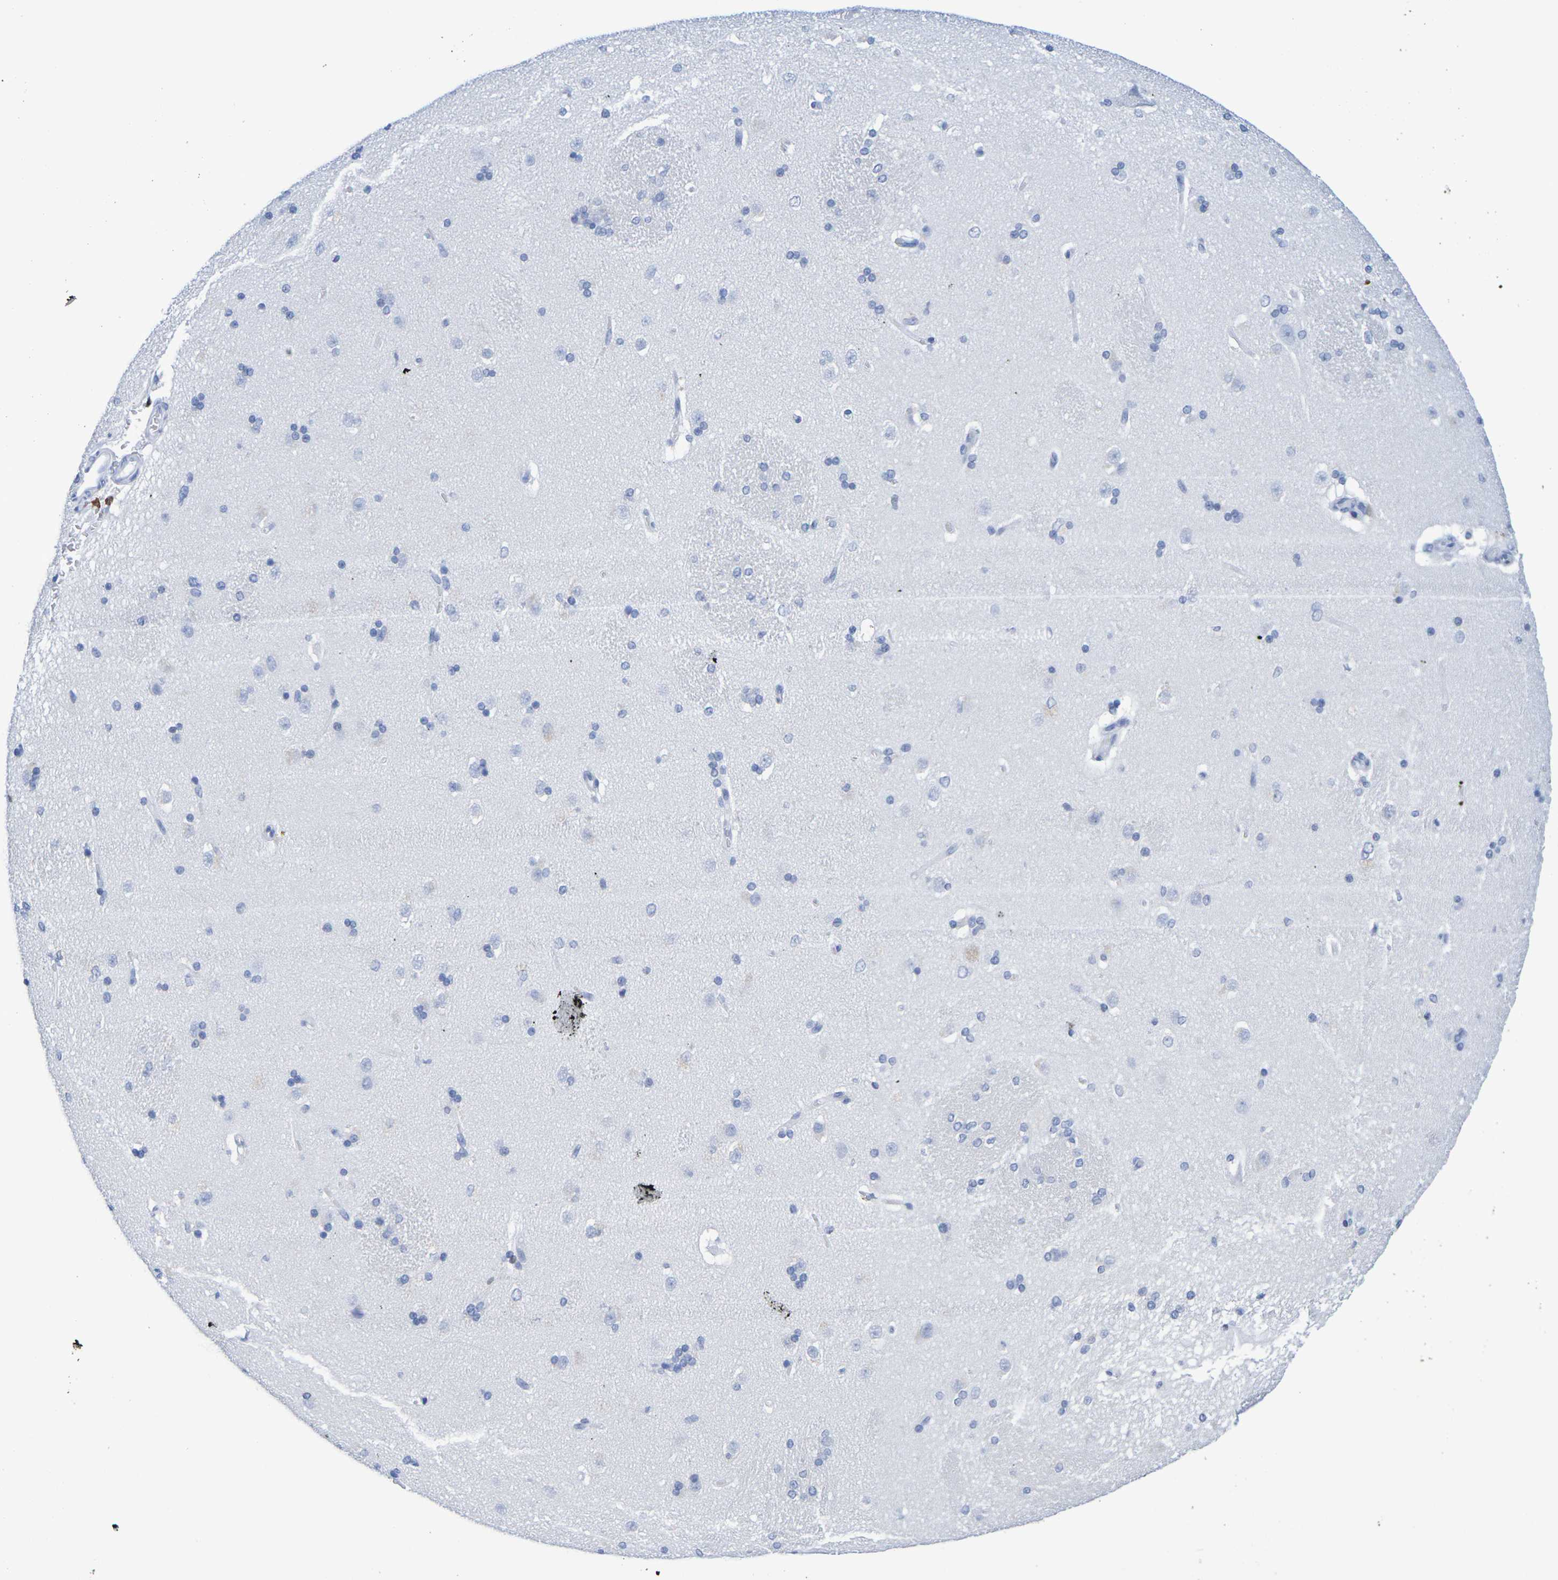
{"staining": {"intensity": "moderate", "quantity": "<25%", "location": "nuclear"}, "tissue": "caudate", "cell_type": "Glial cells", "image_type": "normal", "snomed": [{"axis": "morphology", "description": "Normal tissue, NOS"}, {"axis": "topography", "description": "Lateral ventricle wall"}], "caption": "This photomicrograph reveals unremarkable caudate stained with immunohistochemistry to label a protein in brown. The nuclear of glial cells show moderate positivity for the protein. Nuclei are counter-stained blue.", "gene": "H1", "patient": {"sex": "female", "age": 19}}